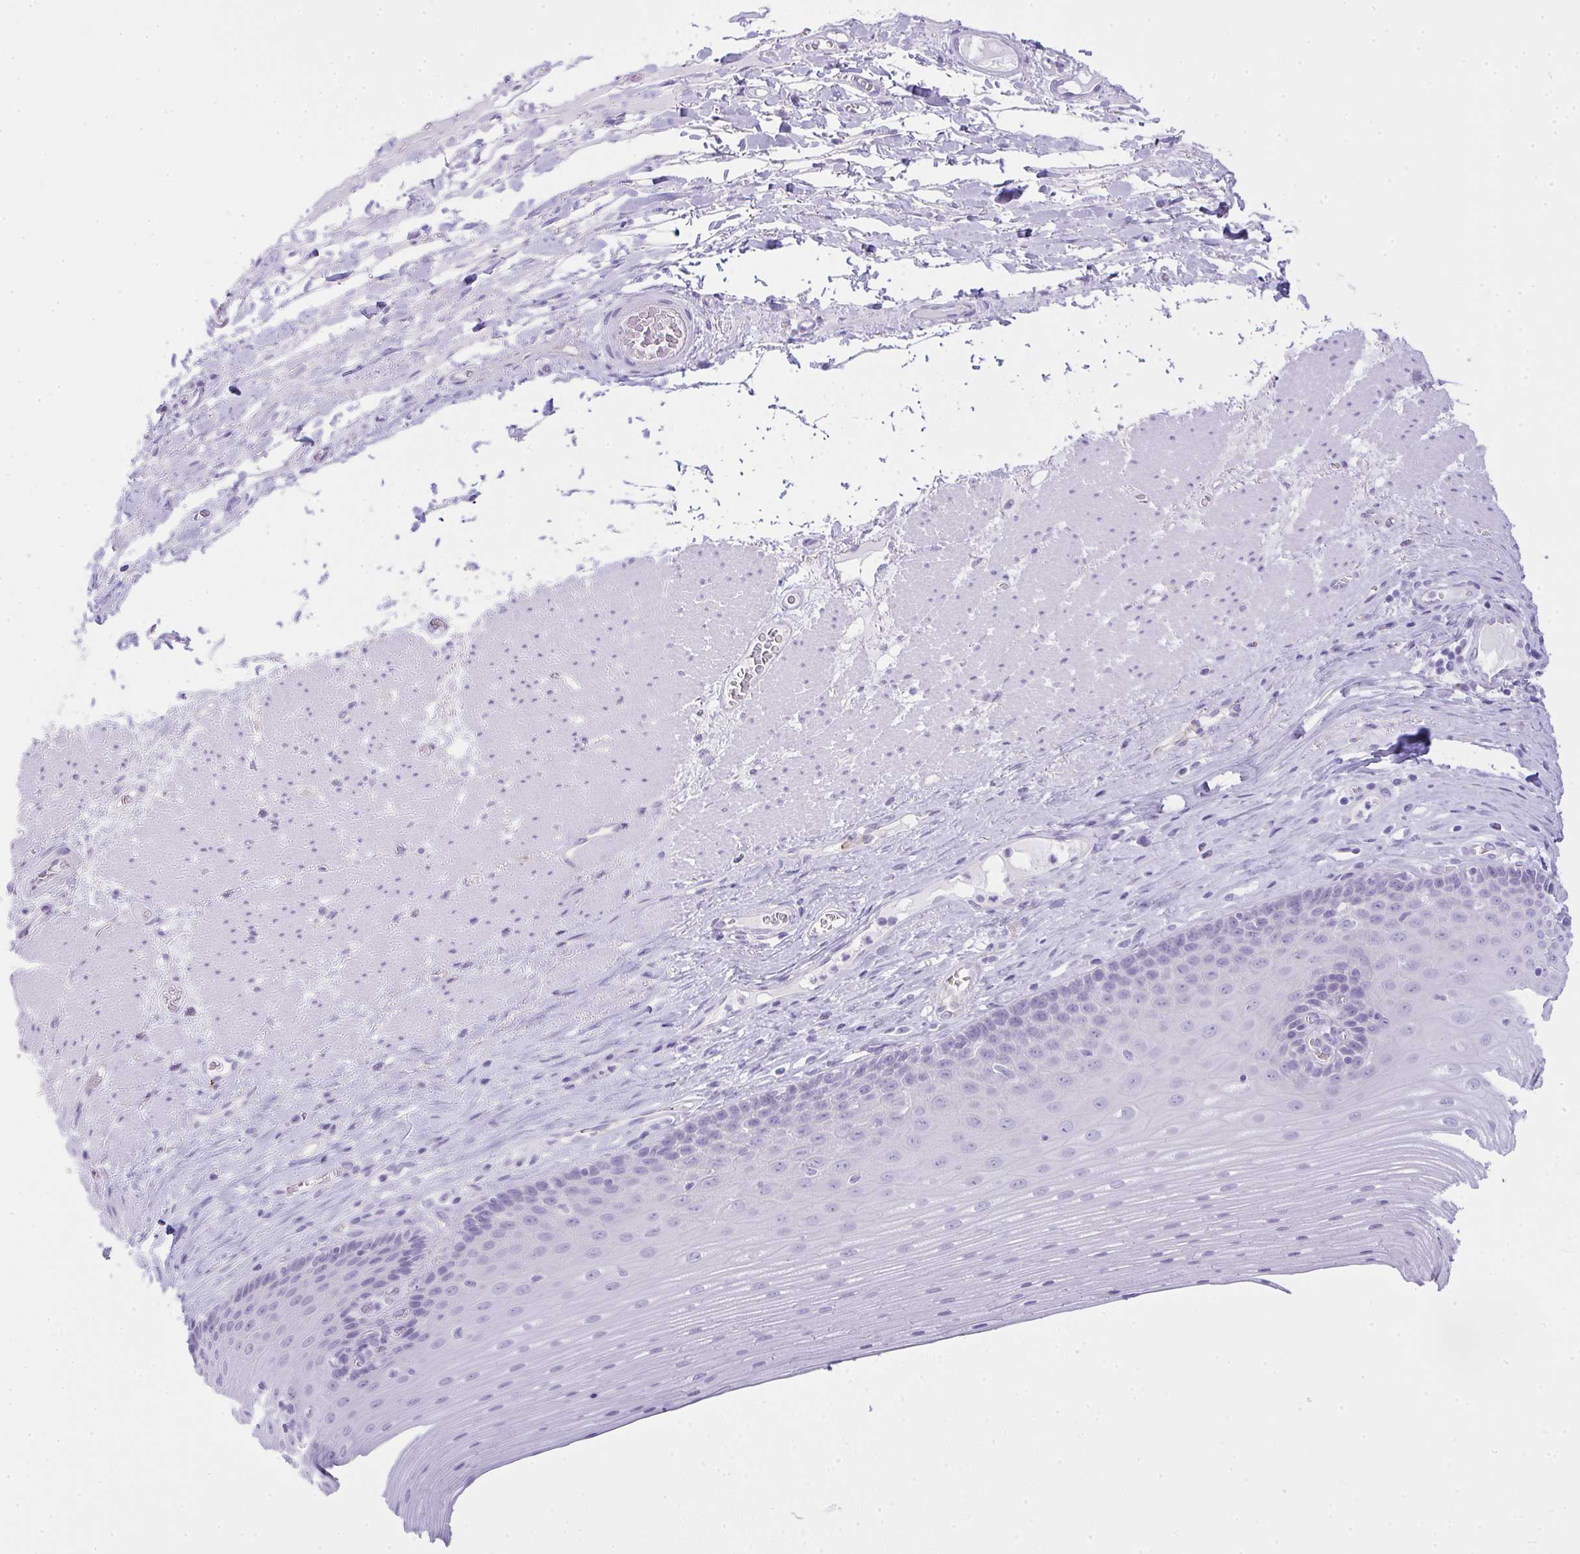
{"staining": {"intensity": "negative", "quantity": "none", "location": "none"}, "tissue": "esophagus", "cell_type": "Squamous epithelial cells", "image_type": "normal", "snomed": [{"axis": "morphology", "description": "Normal tissue, NOS"}, {"axis": "topography", "description": "Esophagus"}], "caption": "Esophagus stained for a protein using immunohistochemistry (IHC) exhibits no expression squamous epithelial cells.", "gene": "RASL10A", "patient": {"sex": "male", "age": 62}}